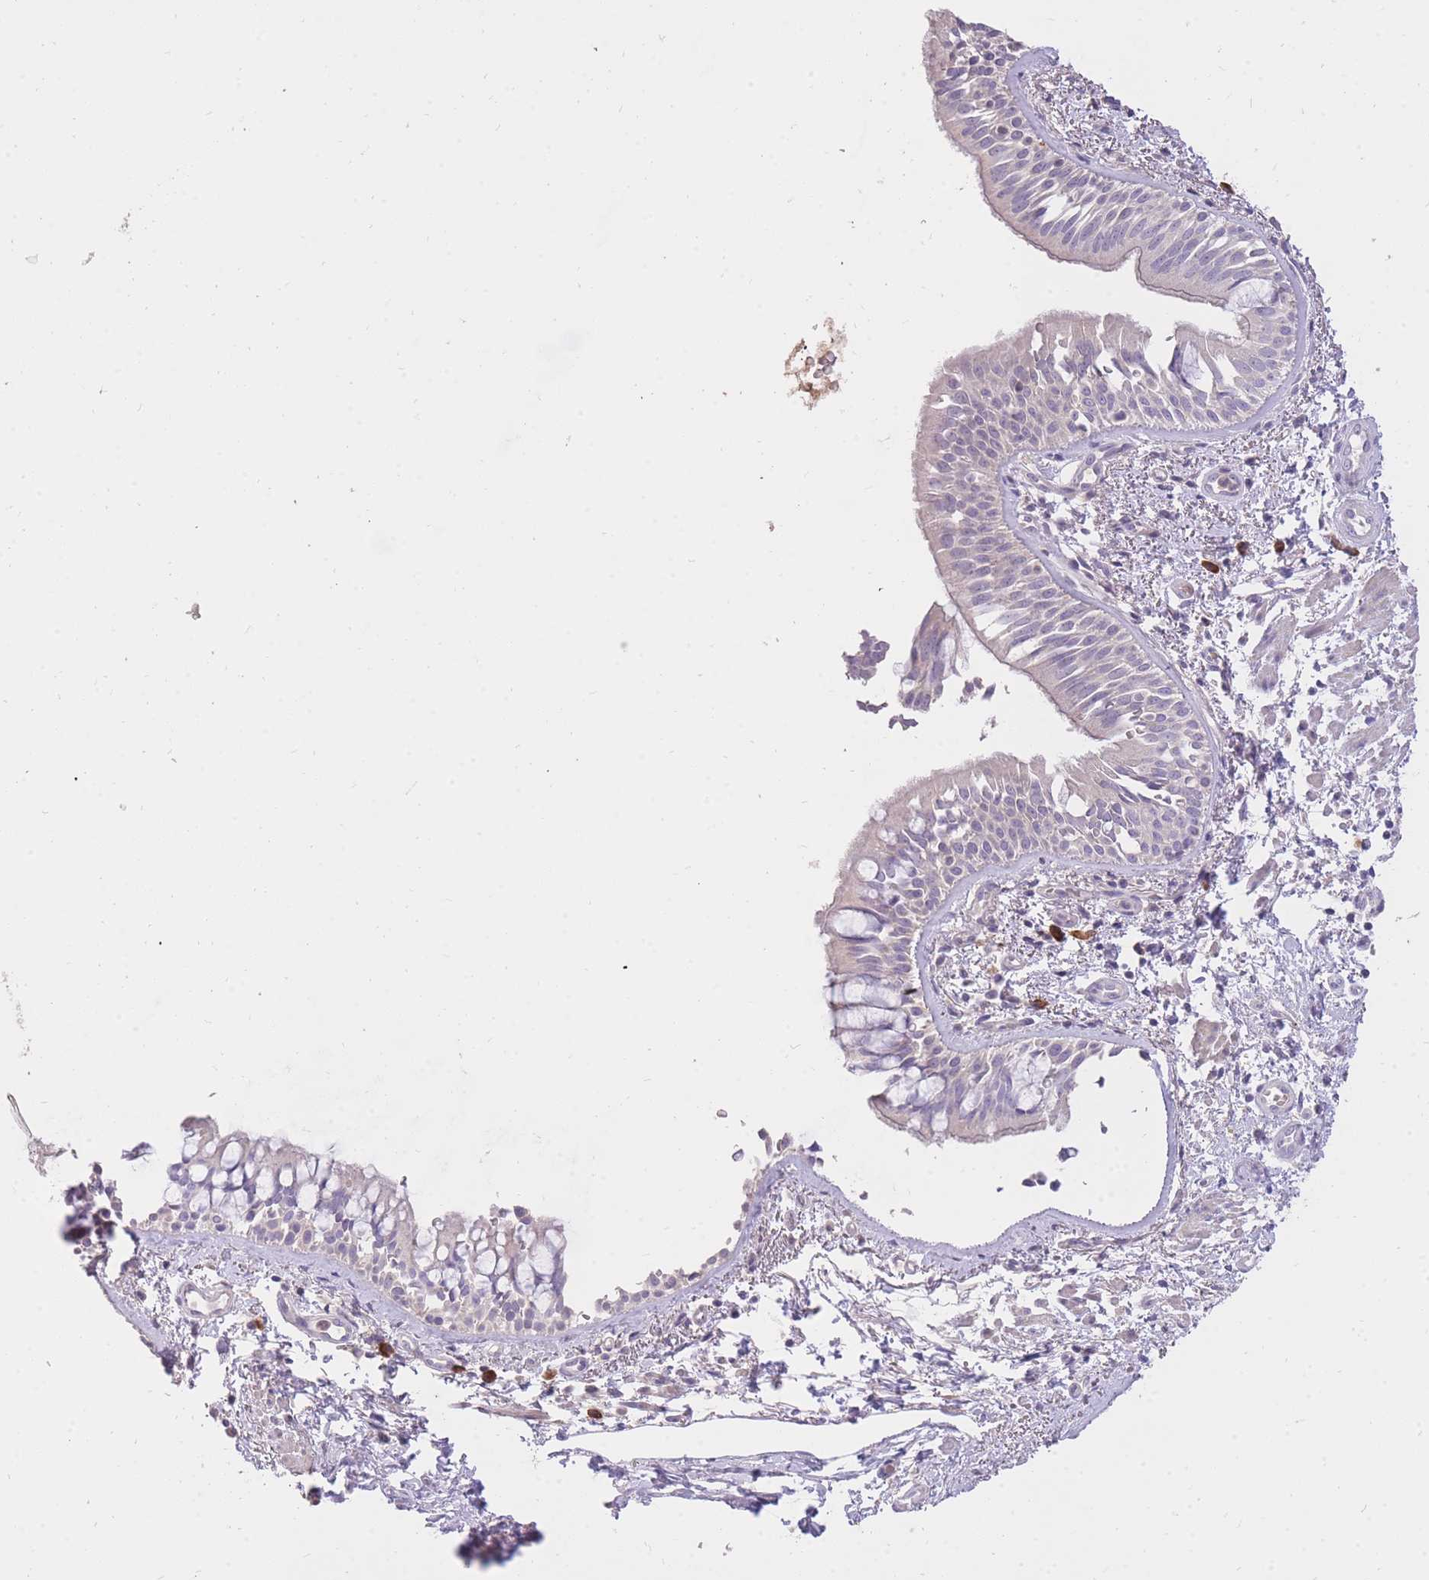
{"staining": {"intensity": "weak", "quantity": "<25%", "location": "cytoplasmic/membranous"}, "tissue": "bronchus", "cell_type": "Respiratory epithelial cells", "image_type": "normal", "snomed": [{"axis": "morphology", "description": "Normal tissue, NOS"}, {"axis": "topography", "description": "Lymph node"}, {"axis": "topography", "description": "Cartilage tissue"}, {"axis": "topography", "description": "Bronchus"}], "caption": "IHC of unremarkable human bronchus exhibits no positivity in respiratory epithelial cells. (DAB immunohistochemistry (IHC) with hematoxylin counter stain).", "gene": "FRG2B", "patient": {"sex": "female", "age": 70}}